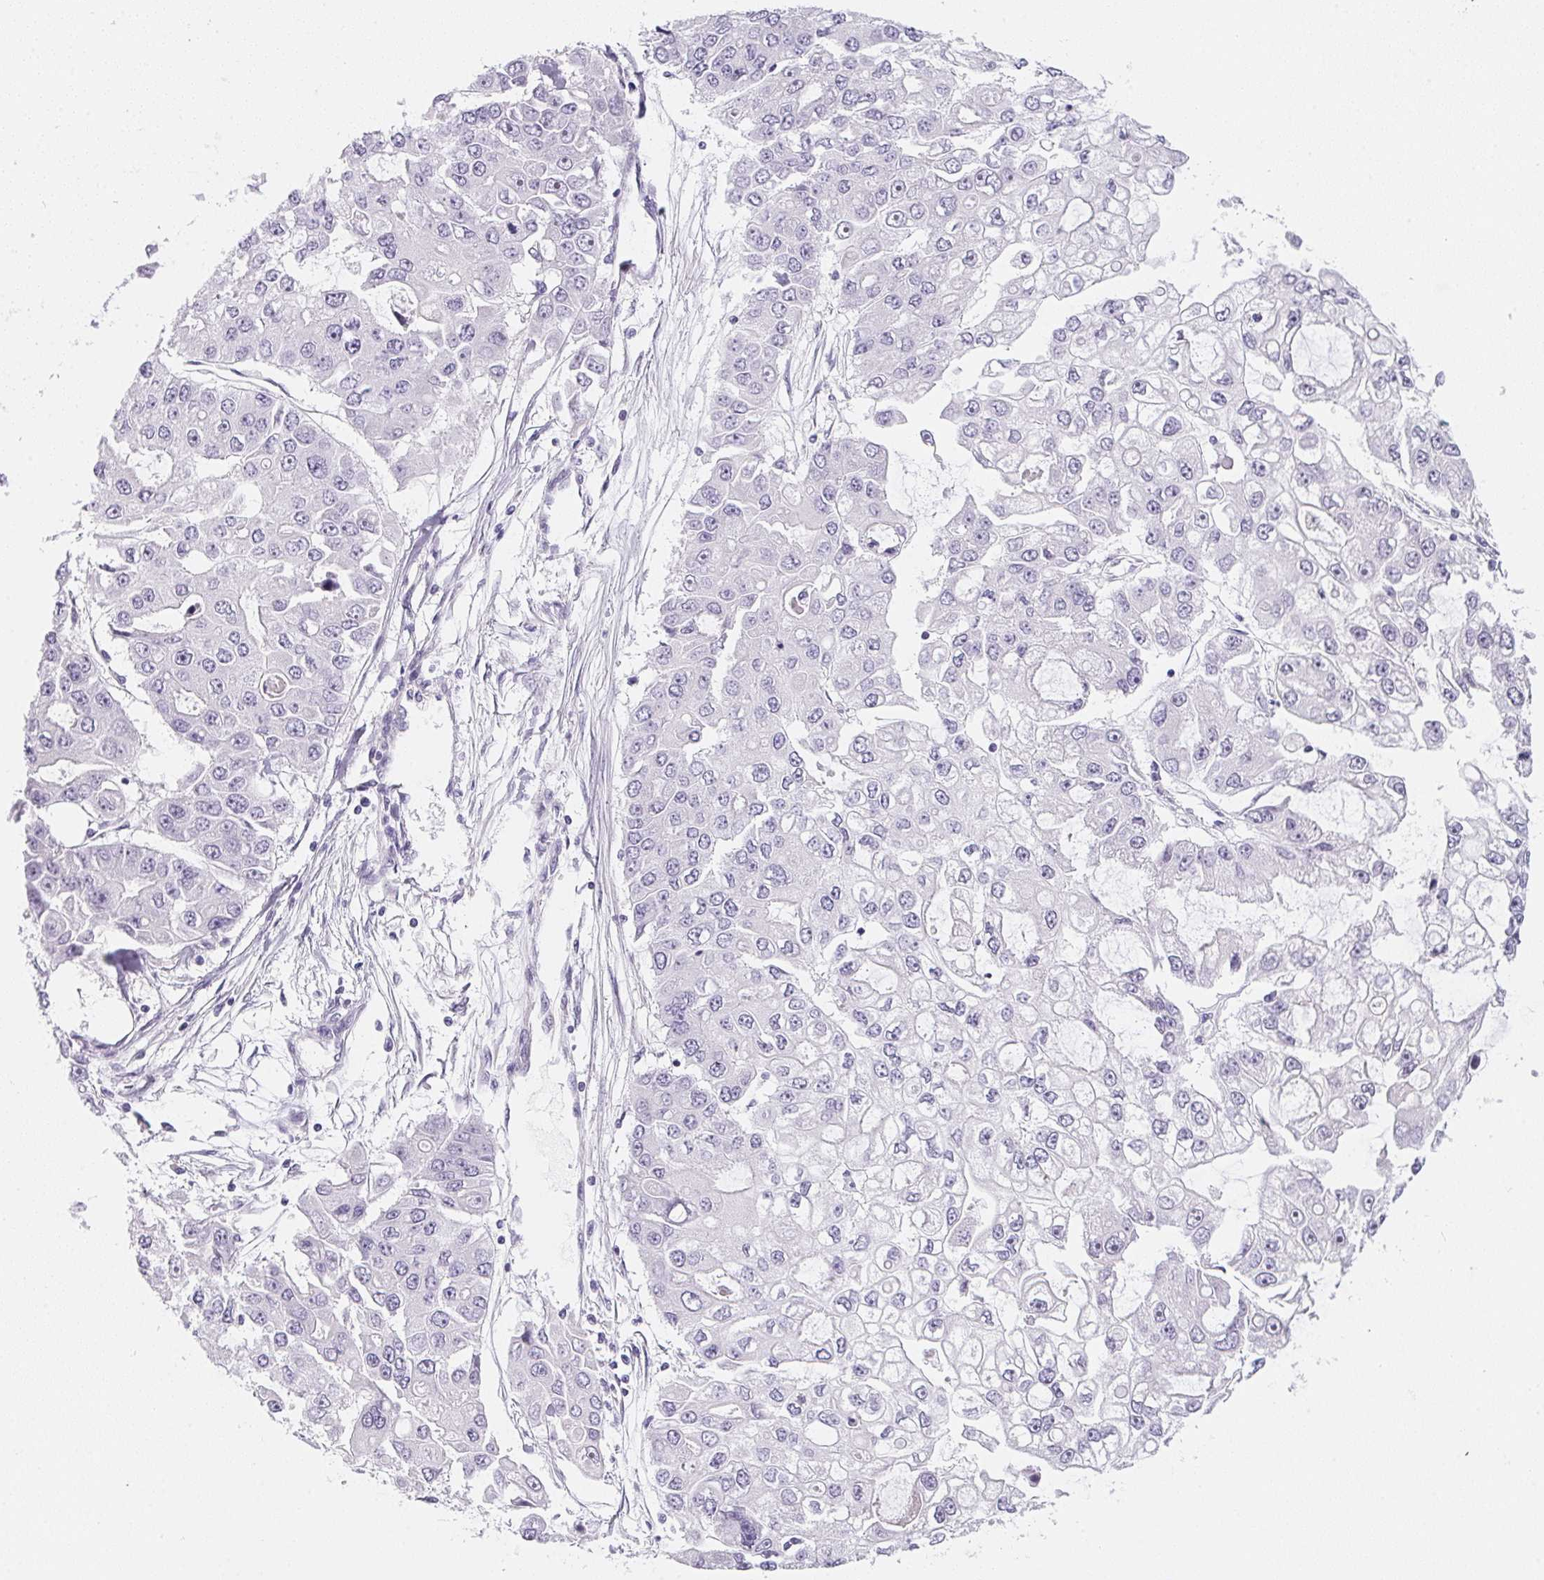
{"staining": {"intensity": "negative", "quantity": "none", "location": "none"}, "tissue": "ovarian cancer", "cell_type": "Tumor cells", "image_type": "cancer", "snomed": [{"axis": "morphology", "description": "Cystadenocarcinoma, serous, NOS"}, {"axis": "topography", "description": "Ovary"}], "caption": "Immunohistochemistry (IHC) histopathology image of human ovarian serous cystadenocarcinoma stained for a protein (brown), which exhibits no expression in tumor cells. (DAB immunohistochemistry (IHC) visualized using brightfield microscopy, high magnification).", "gene": "GIPC2", "patient": {"sex": "female", "age": 56}}